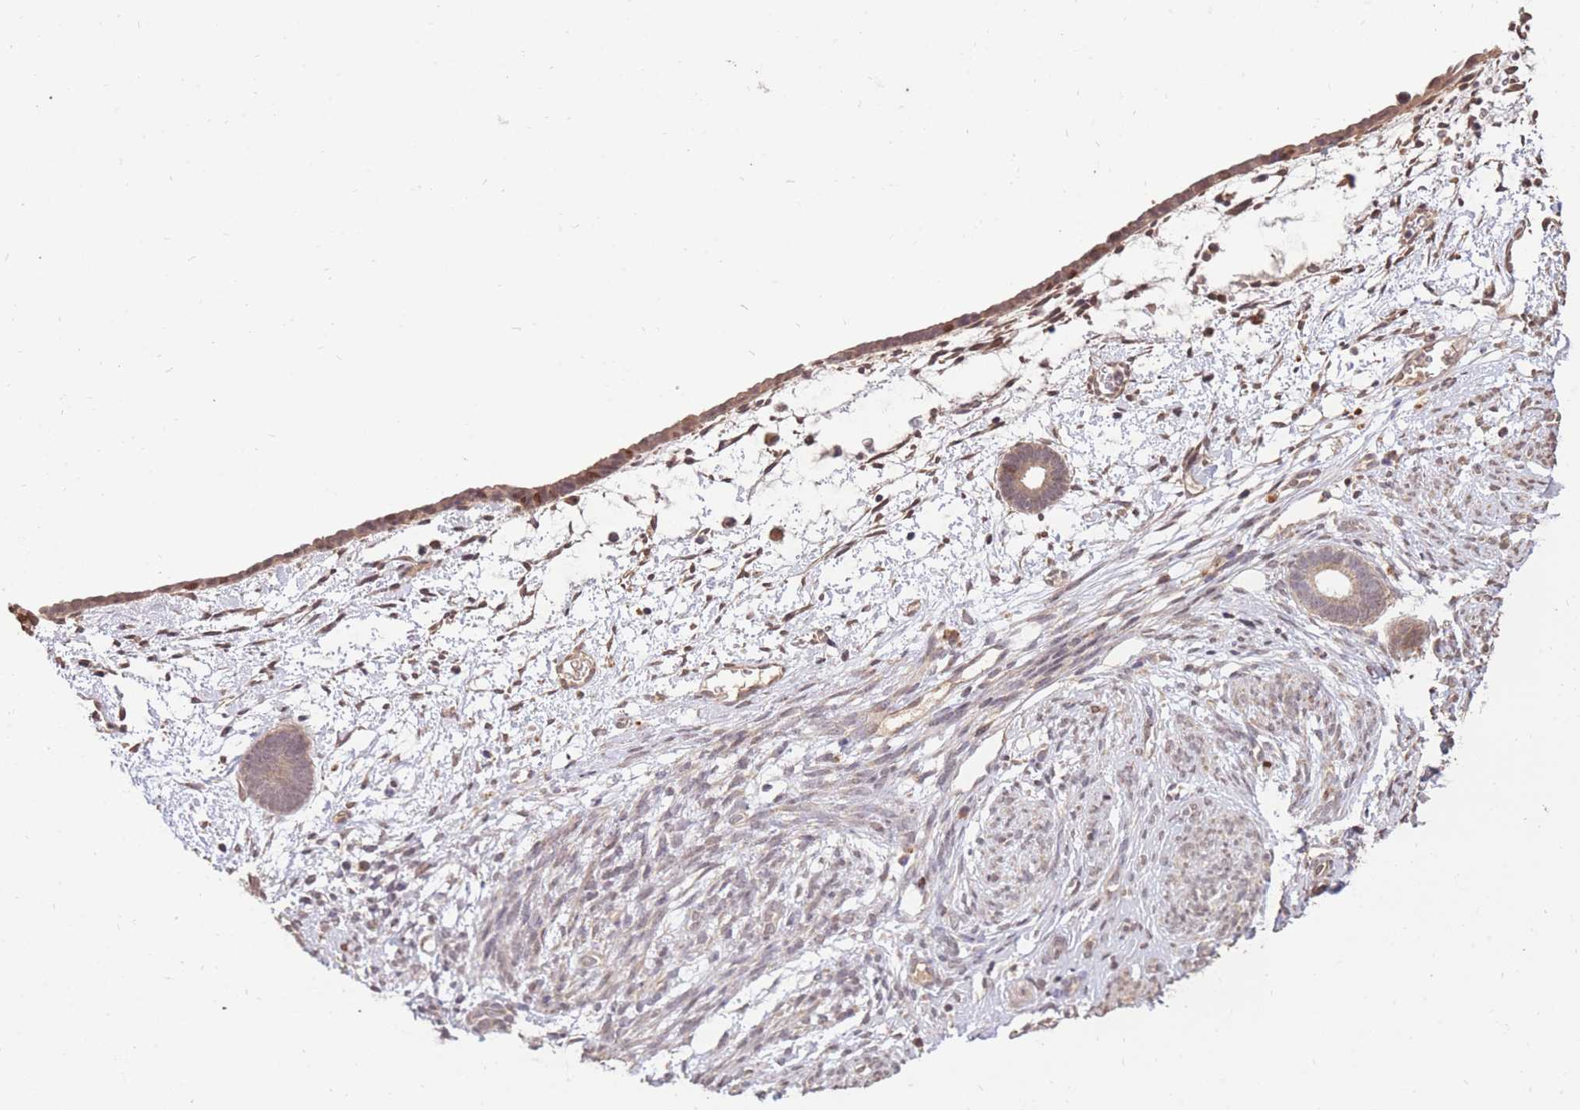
{"staining": {"intensity": "weak", "quantity": "<25%", "location": "cytoplasmic/membranous,nuclear"}, "tissue": "endometrium", "cell_type": "Cells in endometrial stroma", "image_type": "normal", "snomed": [{"axis": "morphology", "description": "Normal tissue, NOS"}, {"axis": "morphology", "description": "Adenocarcinoma, NOS"}, {"axis": "topography", "description": "Endometrium"}], "caption": "Photomicrograph shows no significant protein expression in cells in endometrial stroma of benign endometrium. The staining is performed using DAB (3,3'-diaminobenzidine) brown chromogen with nuclei counter-stained in using hematoxylin.", "gene": "RGS14", "patient": {"sex": "female", "age": 57}}